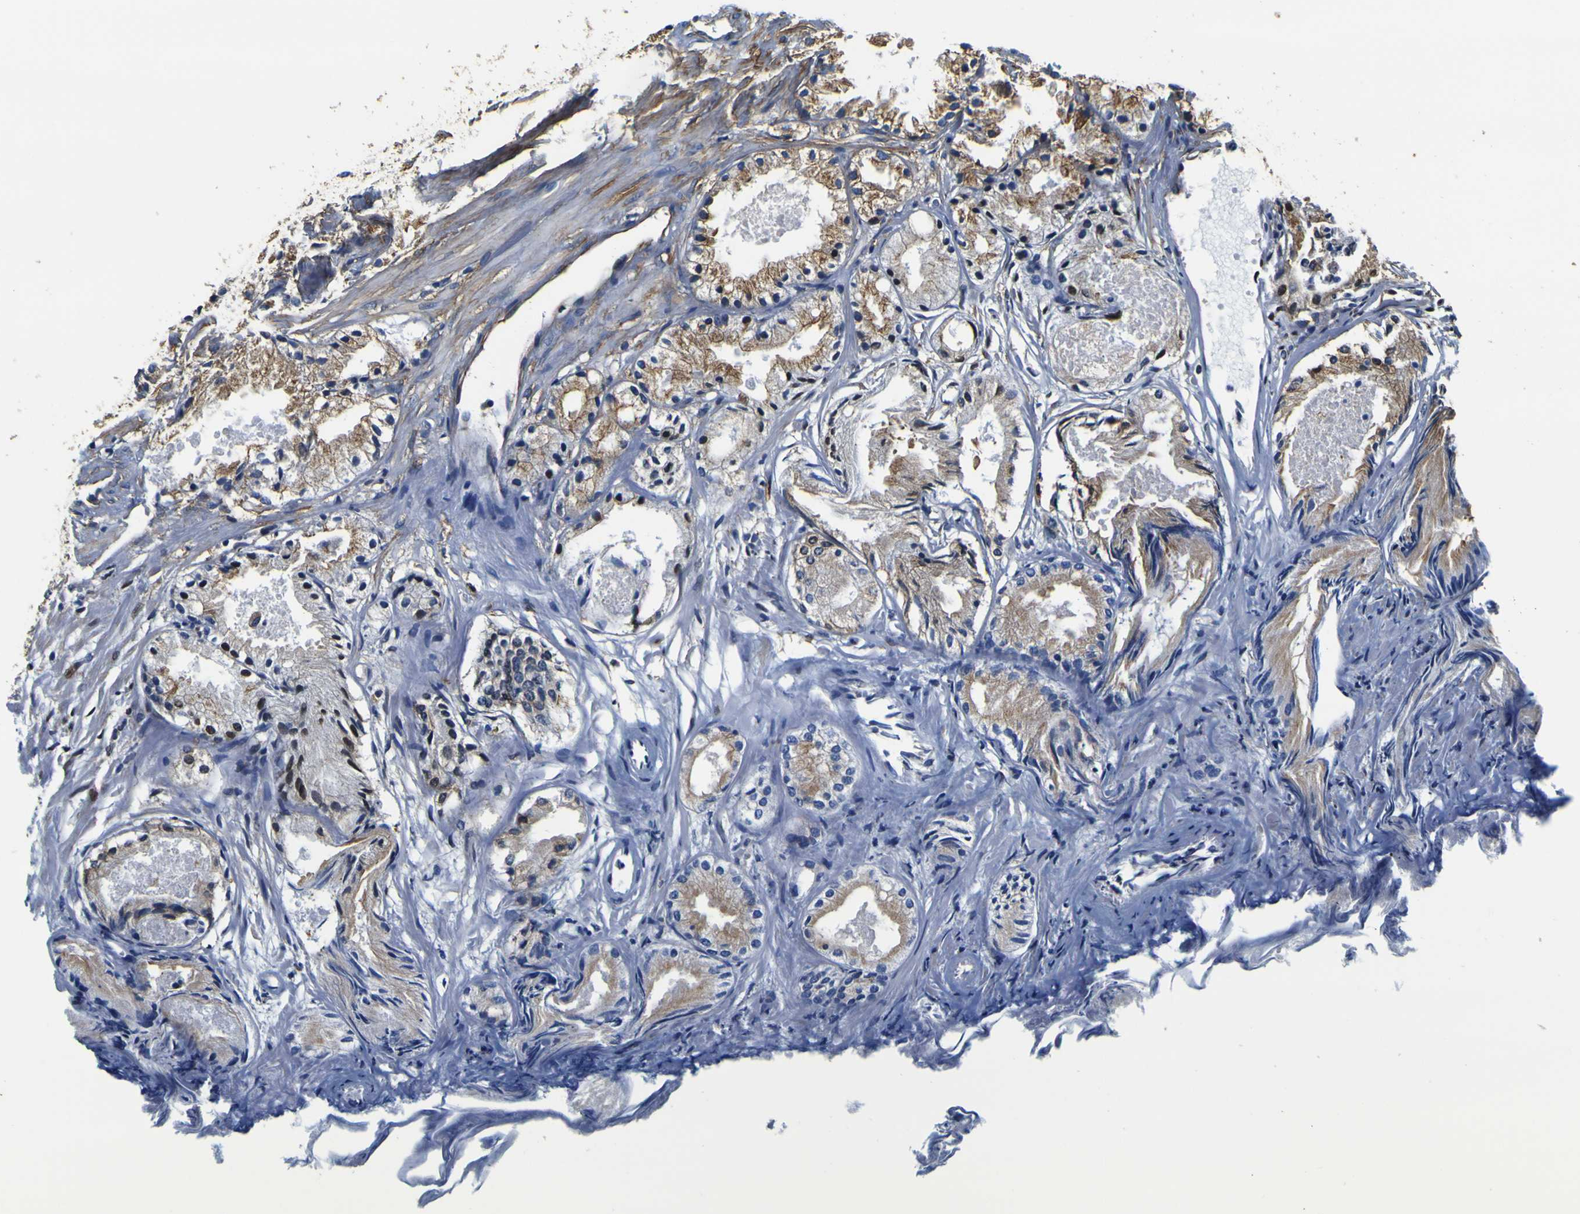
{"staining": {"intensity": "moderate", "quantity": "25%-75%", "location": "cytoplasmic/membranous"}, "tissue": "prostate cancer", "cell_type": "Tumor cells", "image_type": "cancer", "snomed": [{"axis": "morphology", "description": "Adenocarcinoma, Low grade"}, {"axis": "topography", "description": "Prostate"}], "caption": "This is a histology image of immunohistochemistry (IHC) staining of adenocarcinoma (low-grade) (prostate), which shows moderate expression in the cytoplasmic/membranous of tumor cells.", "gene": "TUBA1B", "patient": {"sex": "male", "age": 72}}